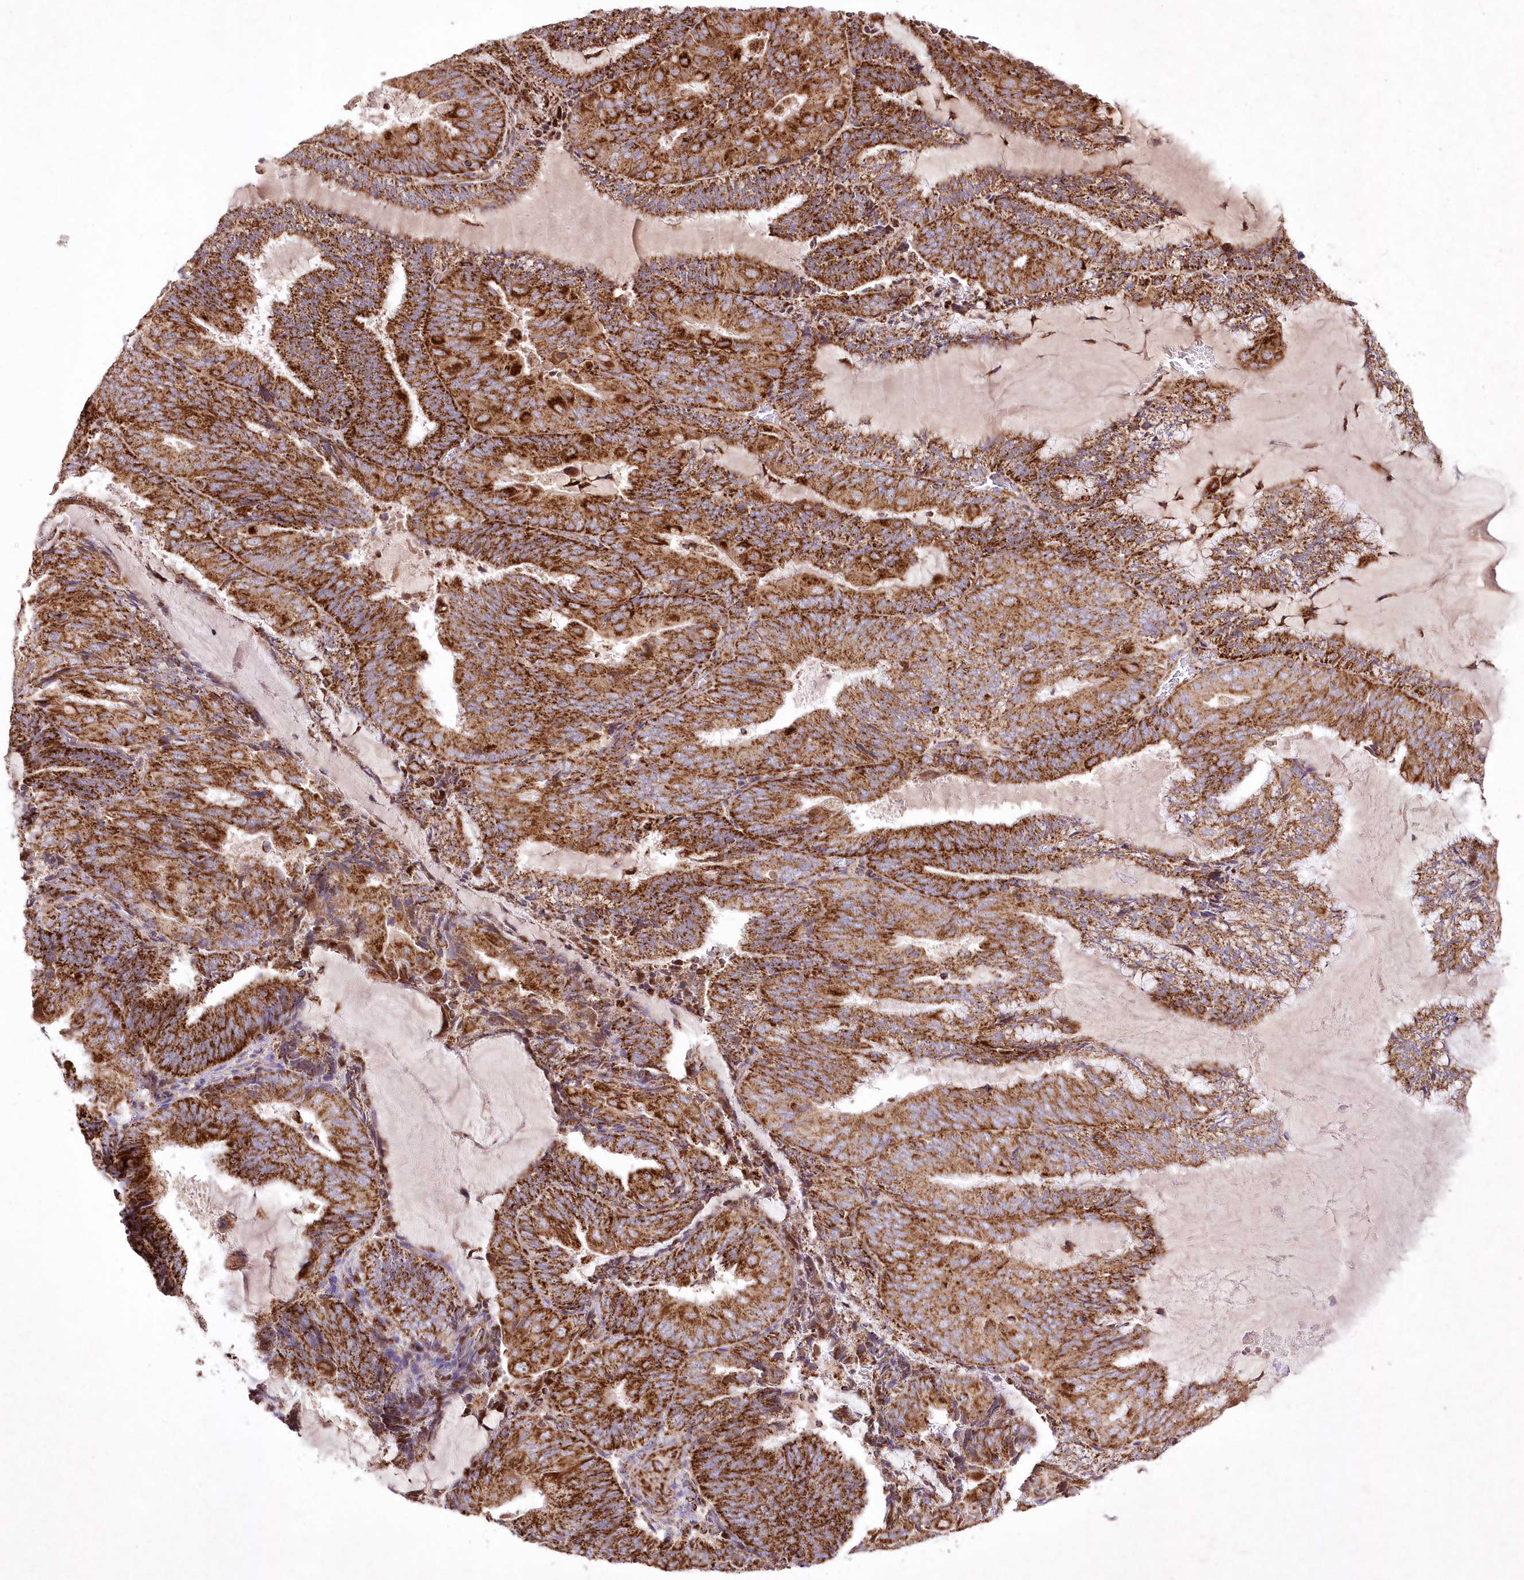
{"staining": {"intensity": "strong", "quantity": ">75%", "location": "cytoplasmic/membranous"}, "tissue": "endometrial cancer", "cell_type": "Tumor cells", "image_type": "cancer", "snomed": [{"axis": "morphology", "description": "Adenocarcinoma, NOS"}, {"axis": "topography", "description": "Endometrium"}], "caption": "Brown immunohistochemical staining in endometrial cancer (adenocarcinoma) exhibits strong cytoplasmic/membranous staining in approximately >75% of tumor cells. (DAB (3,3'-diaminobenzidine) IHC with brightfield microscopy, high magnification).", "gene": "ASNSD1", "patient": {"sex": "female", "age": 81}}